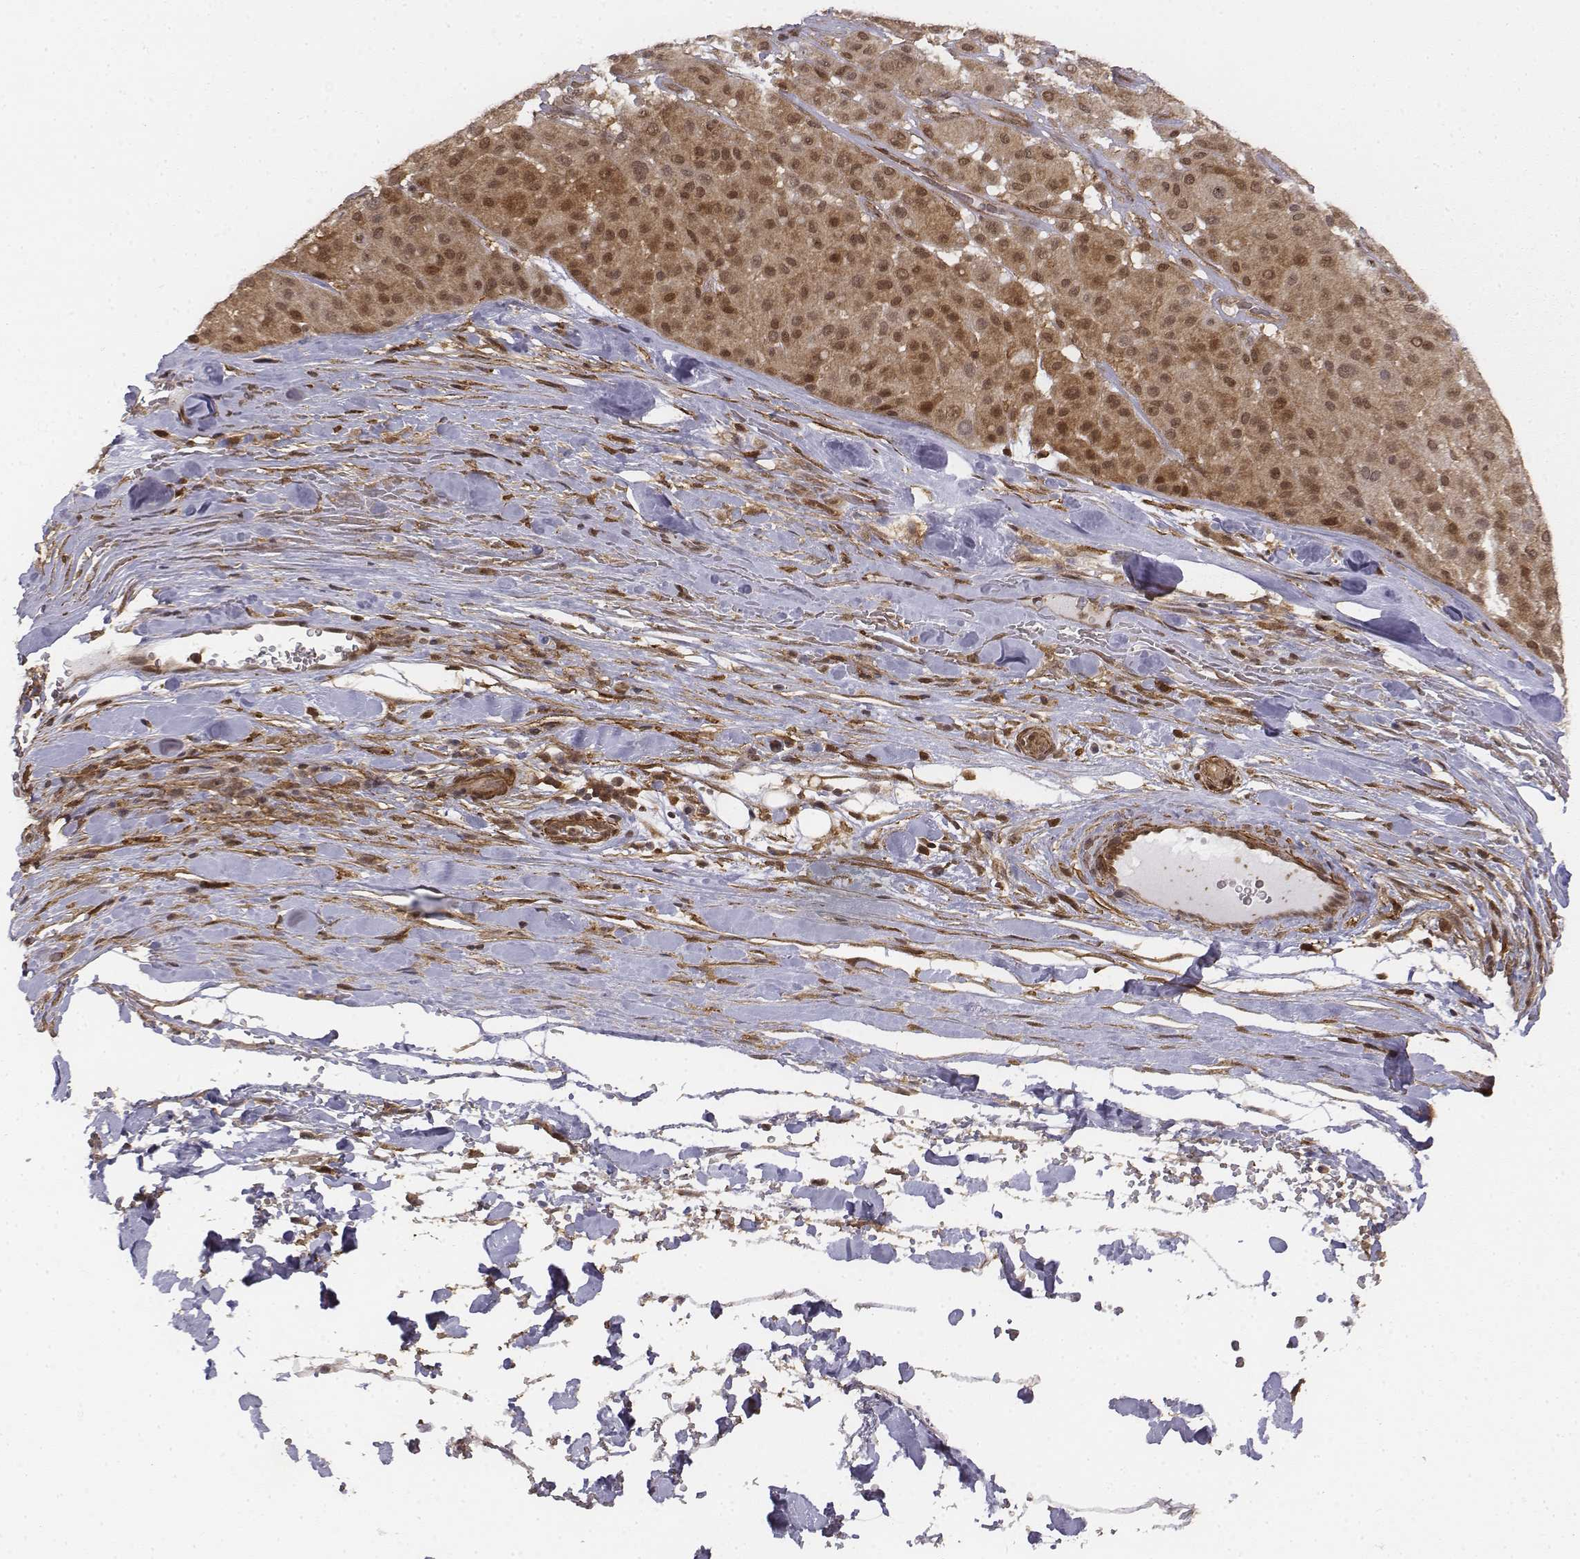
{"staining": {"intensity": "moderate", "quantity": ">75%", "location": "cytoplasmic/membranous,nuclear"}, "tissue": "melanoma", "cell_type": "Tumor cells", "image_type": "cancer", "snomed": [{"axis": "morphology", "description": "Malignant melanoma, Metastatic site"}, {"axis": "topography", "description": "Smooth muscle"}], "caption": "This is an image of immunohistochemistry staining of melanoma, which shows moderate expression in the cytoplasmic/membranous and nuclear of tumor cells.", "gene": "ZFYVE19", "patient": {"sex": "male", "age": 41}}